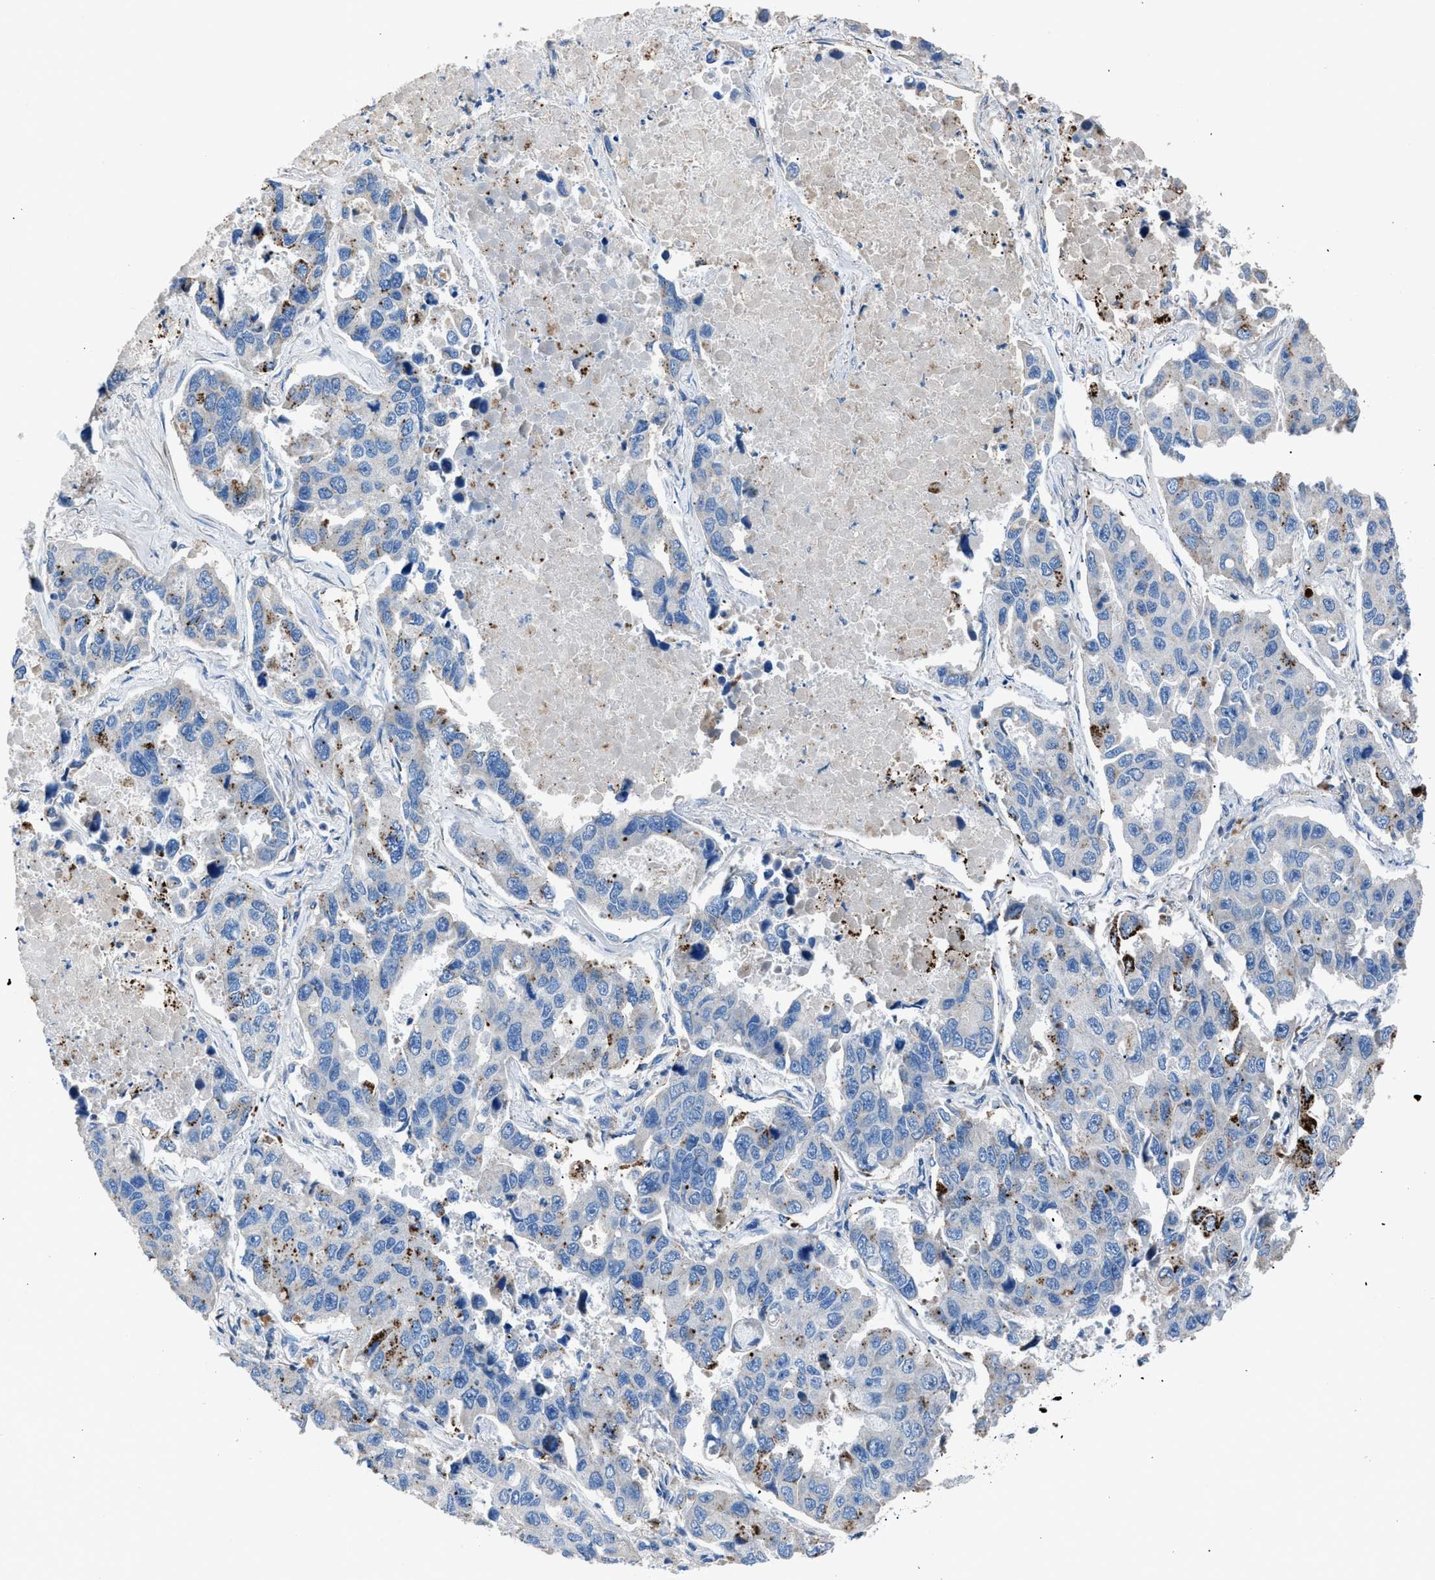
{"staining": {"intensity": "moderate", "quantity": "25%-75%", "location": "cytoplasmic/membranous"}, "tissue": "lung cancer", "cell_type": "Tumor cells", "image_type": "cancer", "snomed": [{"axis": "morphology", "description": "Adenocarcinoma, NOS"}, {"axis": "topography", "description": "Lung"}], "caption": "Immunohistochemical staining of lung adenocarcinoma reveals medium levels of moderate cytoplasmic/membranous protein expression in about 25%-75% of tumor cells.", "gene": "SGCZ", "patient": {"sex": "male", "age": 64}}